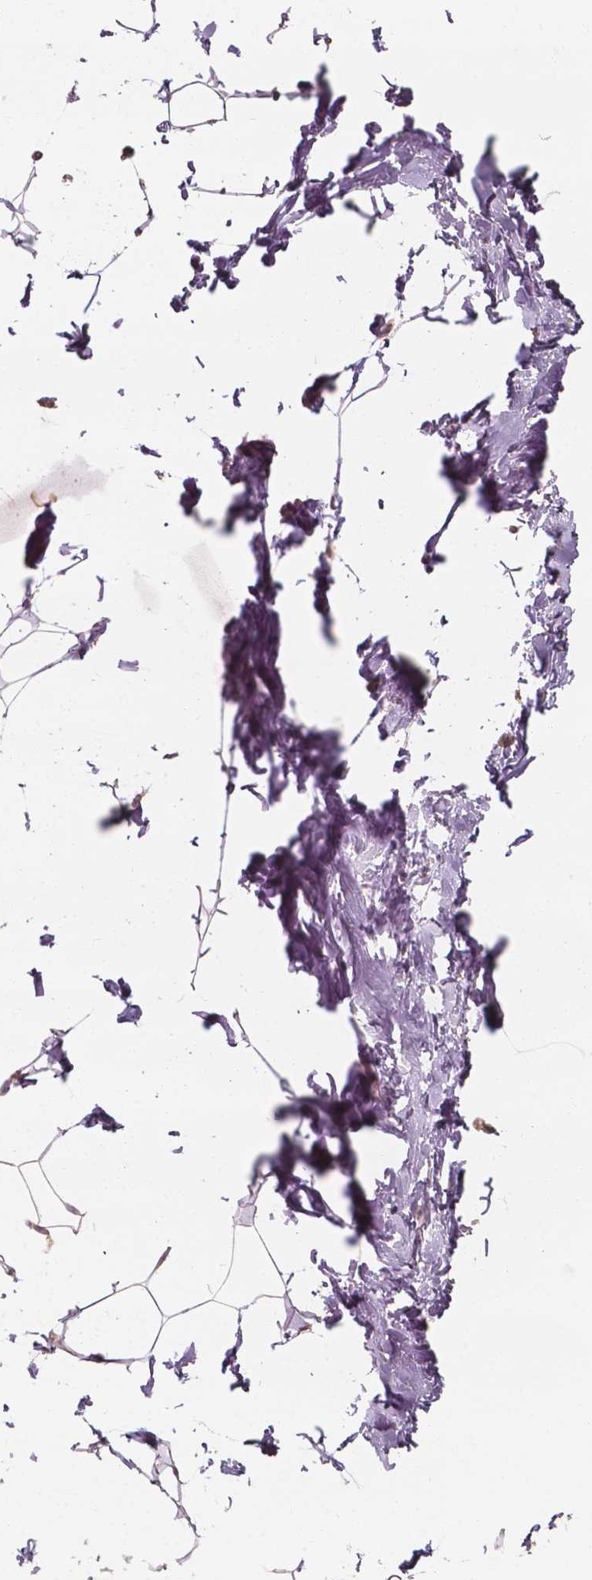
{"staining": {"intensity": "moderate", "quantity": "25%-75%", "location": "cytoplasmic/membranous"}, "tissue": "breast", "cell_type": "Adipocytes", "image_type": "normal", "snomed": [{"axis": "morphology", "description": "Normal tissue, NOS"}, {"axis": "topography", "description": "Breast"}], "caption": "An image of breast stained for a protein shows moderate cytoplasmic/membranous brown staining in adipocytes.", "gene": "SHPK", "patient": {"sex": "female", "age": 32}}